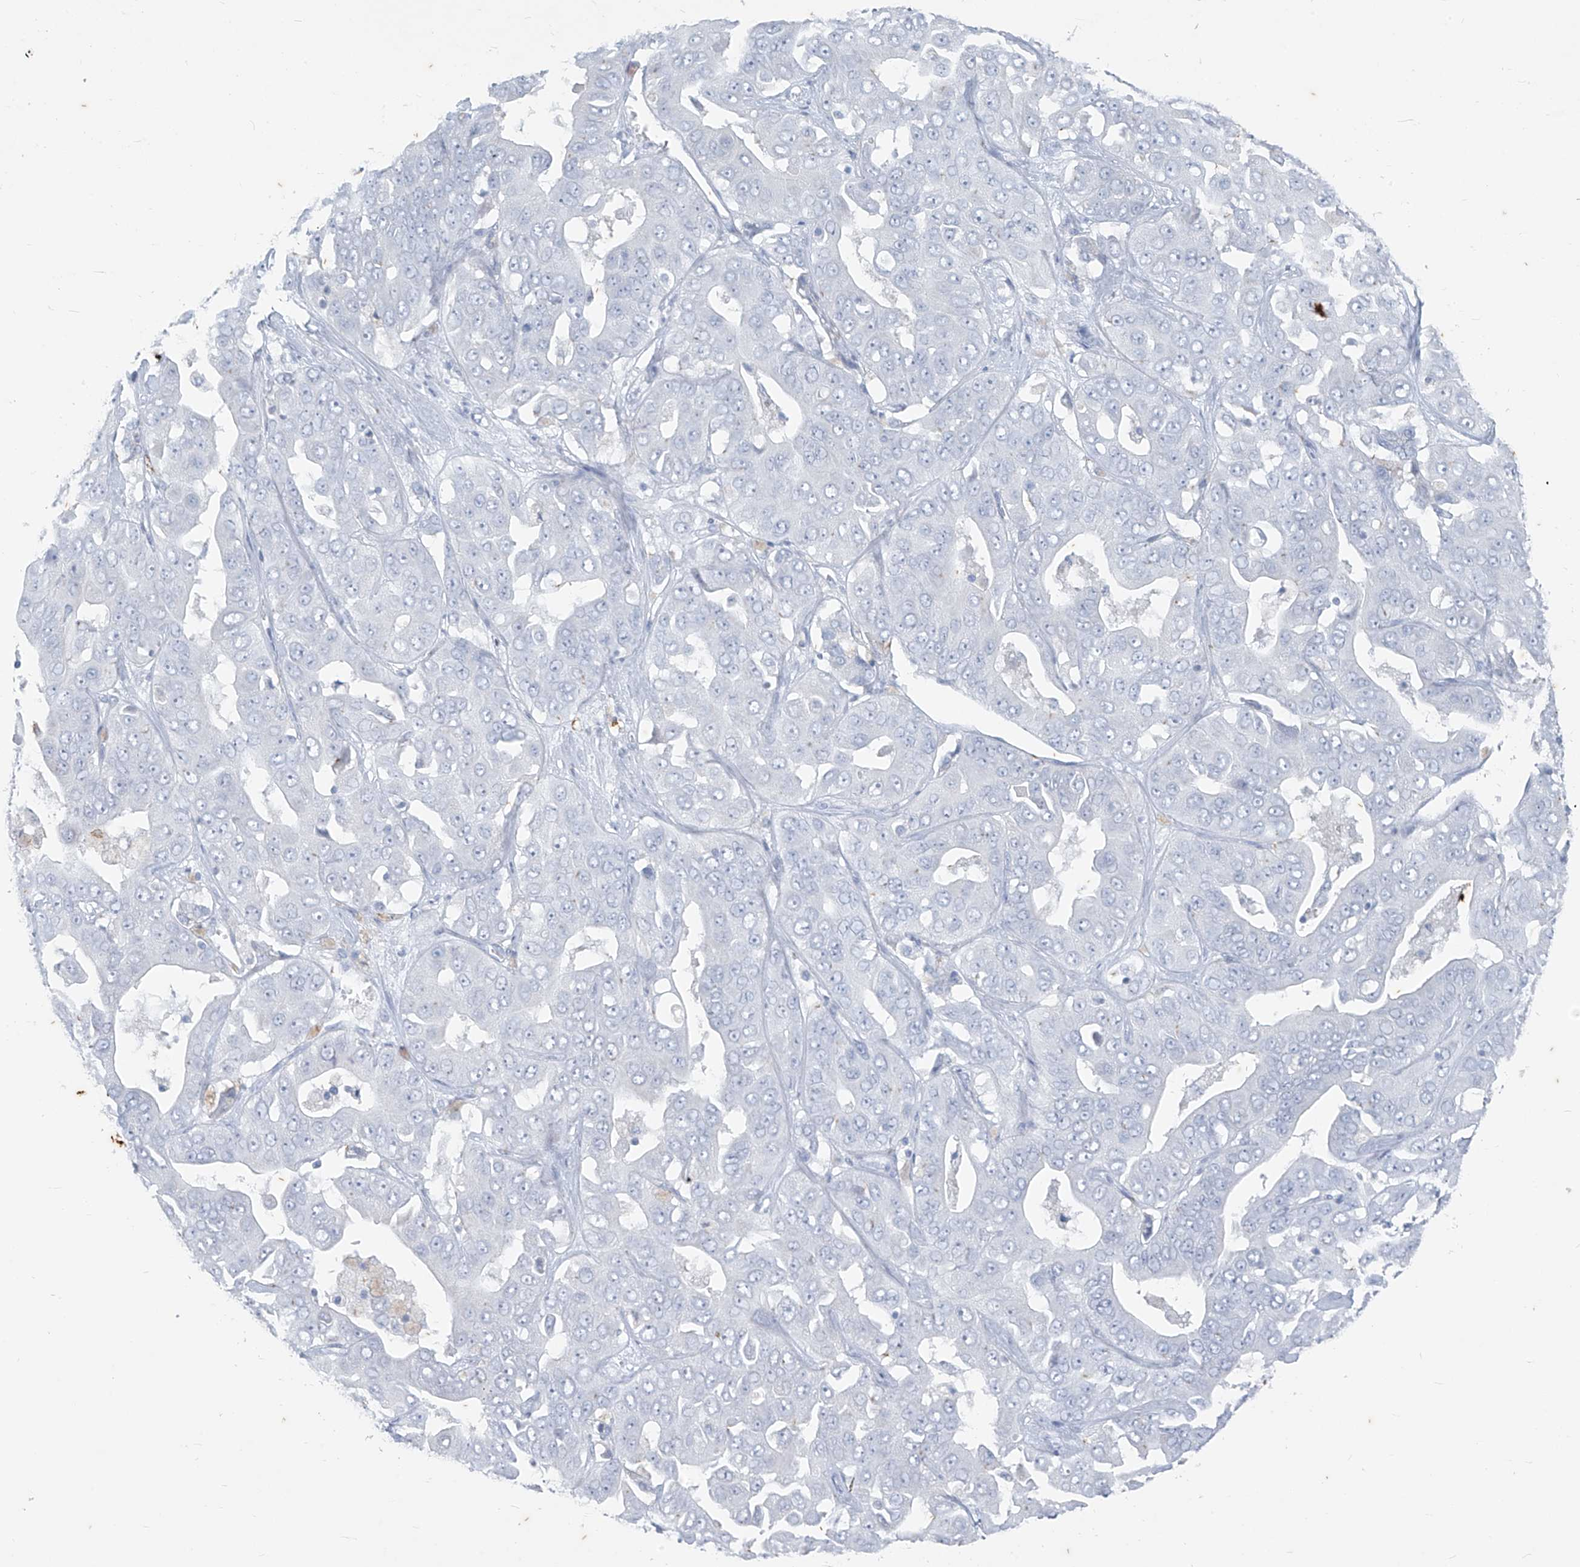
{"staining": {"intensity": "negative", "quantity": "none", "location": "none"}, "tissue": "liver cancer", "cell_type": "Tumor cells", "image_type": "cancer", "snomed": [{"axis": "morphology", "description": "Cholangiocarcinoma"}, {"axis": "topography", "description": "Liver"}], "caption": "There is no significant expression in tumor cells of liver cholangiocarcinoma.", "gene": "CX3CR1", "patient": {"sex": "female", "age": 52}}